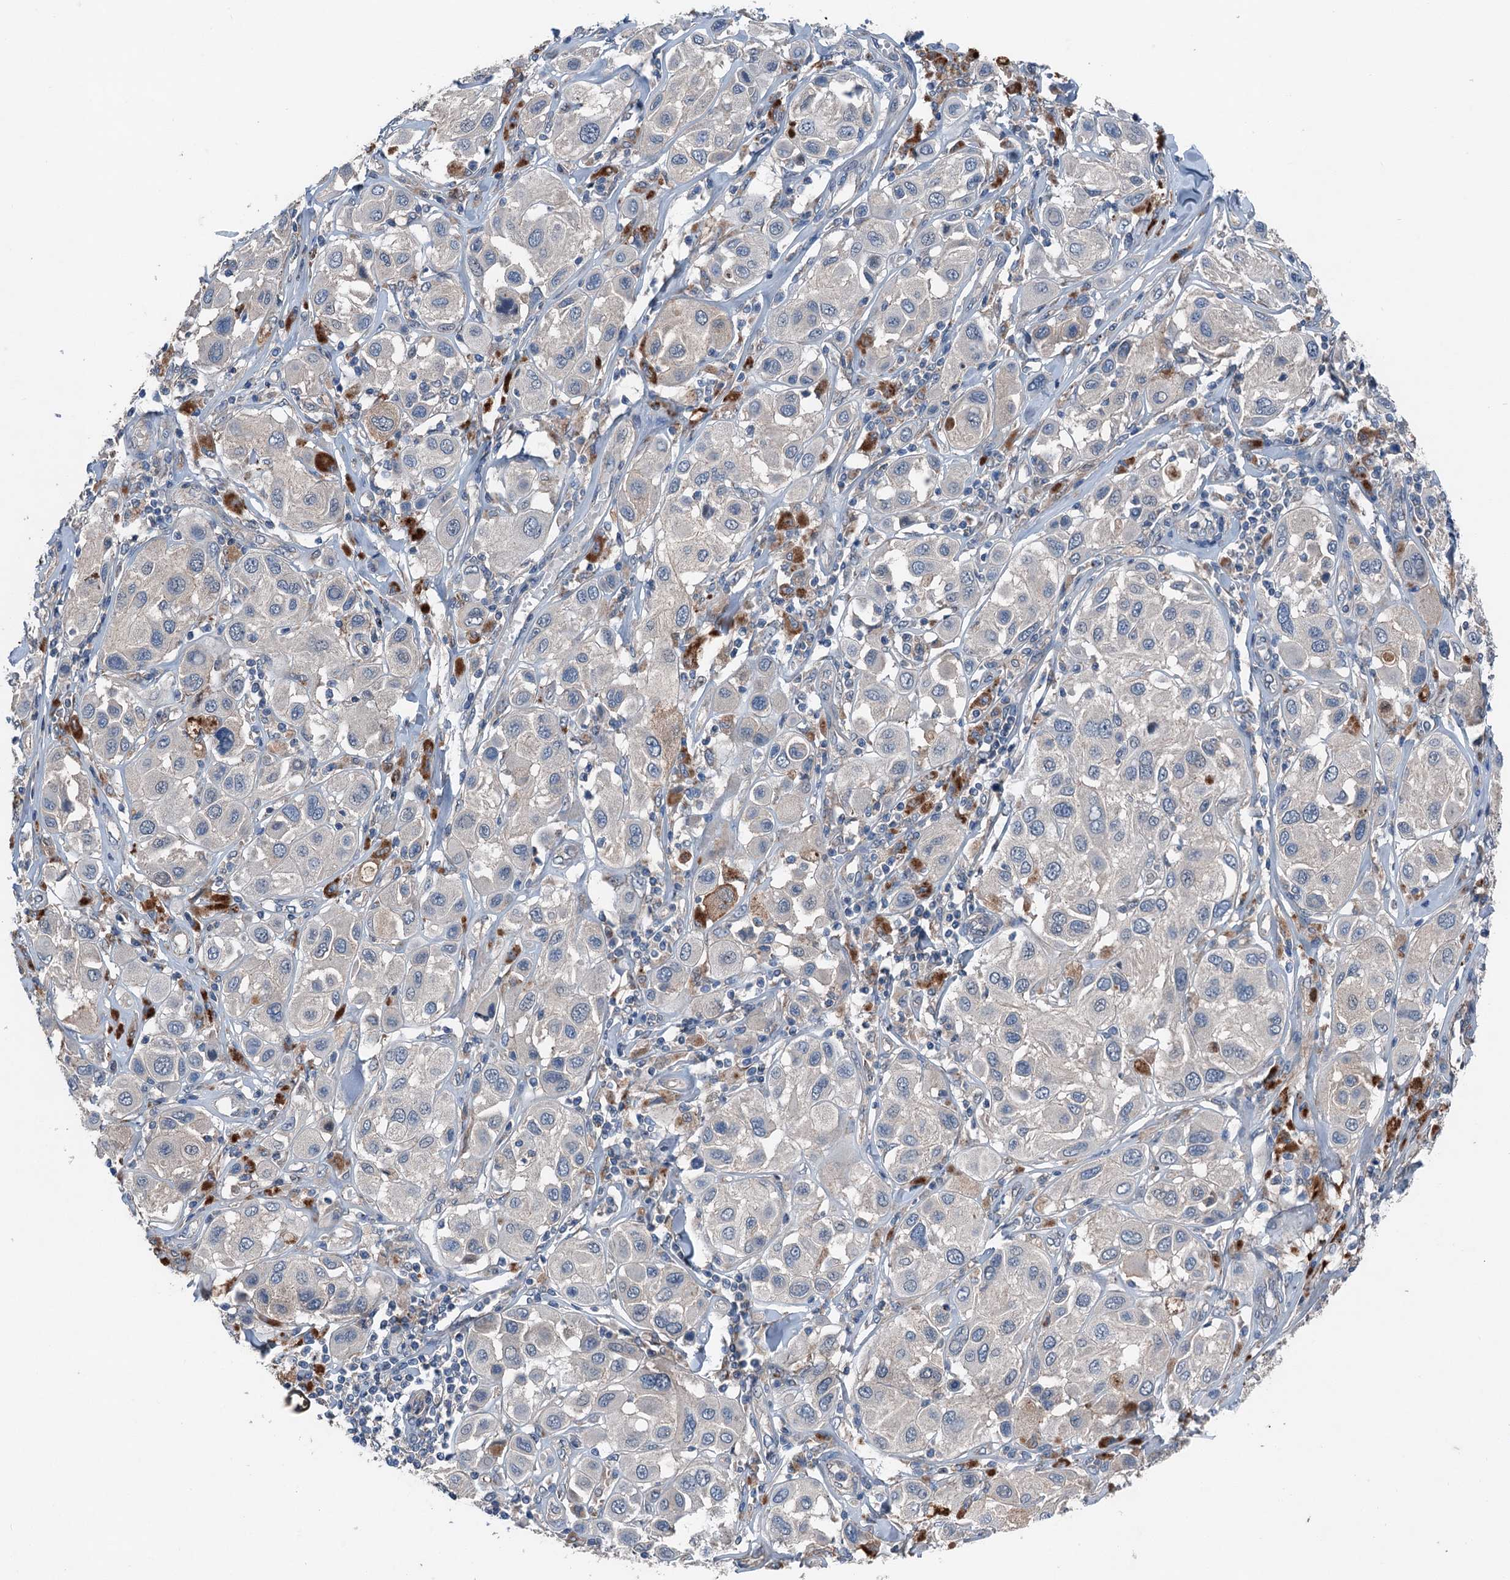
{"staining": {"intensity": "negative", "quantity": "none", "location": "none"}, "tissue": "melanoma", "cell_type": "Tumor cells", "image_type": "cancer", "snomed": [{"axis": "morphology", "description": "Malignant melanoma, Metastatic site"}, {"axis": "topography", "description": "Skin"}], "caption": "Tumor cells show no significant expression in melanoma. Brightfield microscopy of IHC stained with DAB (brown) and hematoxylin (blue), captured at high magnification.", "gene": "SLC2A10", "patient": {"sex": "male", "age": 41}}